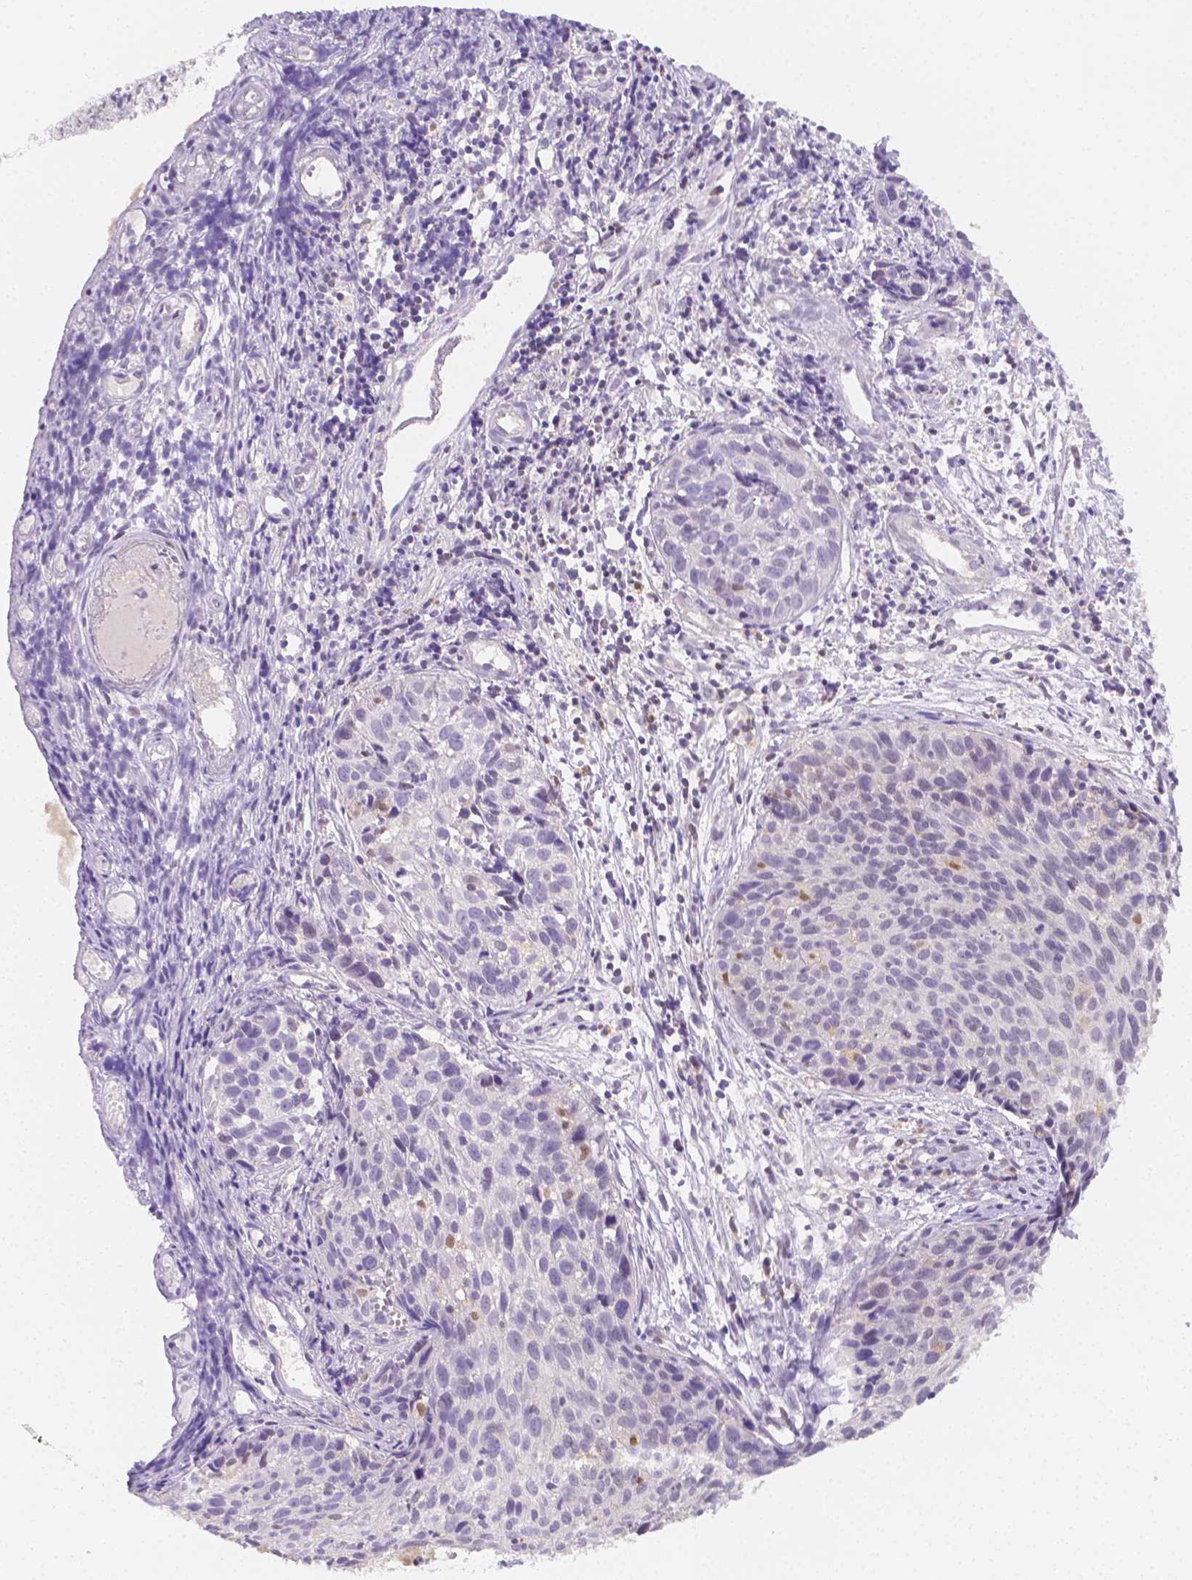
{"staining": {"intensity": "negative", "quantity": "none", "location": "none"}, "tissue": "cervical cancer", "cell_type": "Tumor cells", "image_type": "cancer", "snomed": [{"axis": "morphology", "description": "Squamous cell carcinoma, NOS"}, {"axis": "topography", "description": "Cervix"}], "caption": "Human squamous cell carcinoma (cervical) stained for a protein using immunohistochemistry (IHC) demonstrates no staining in tumor cells.", "gene": "SGTB", "patient": {"sex": "female", "age": 30}}